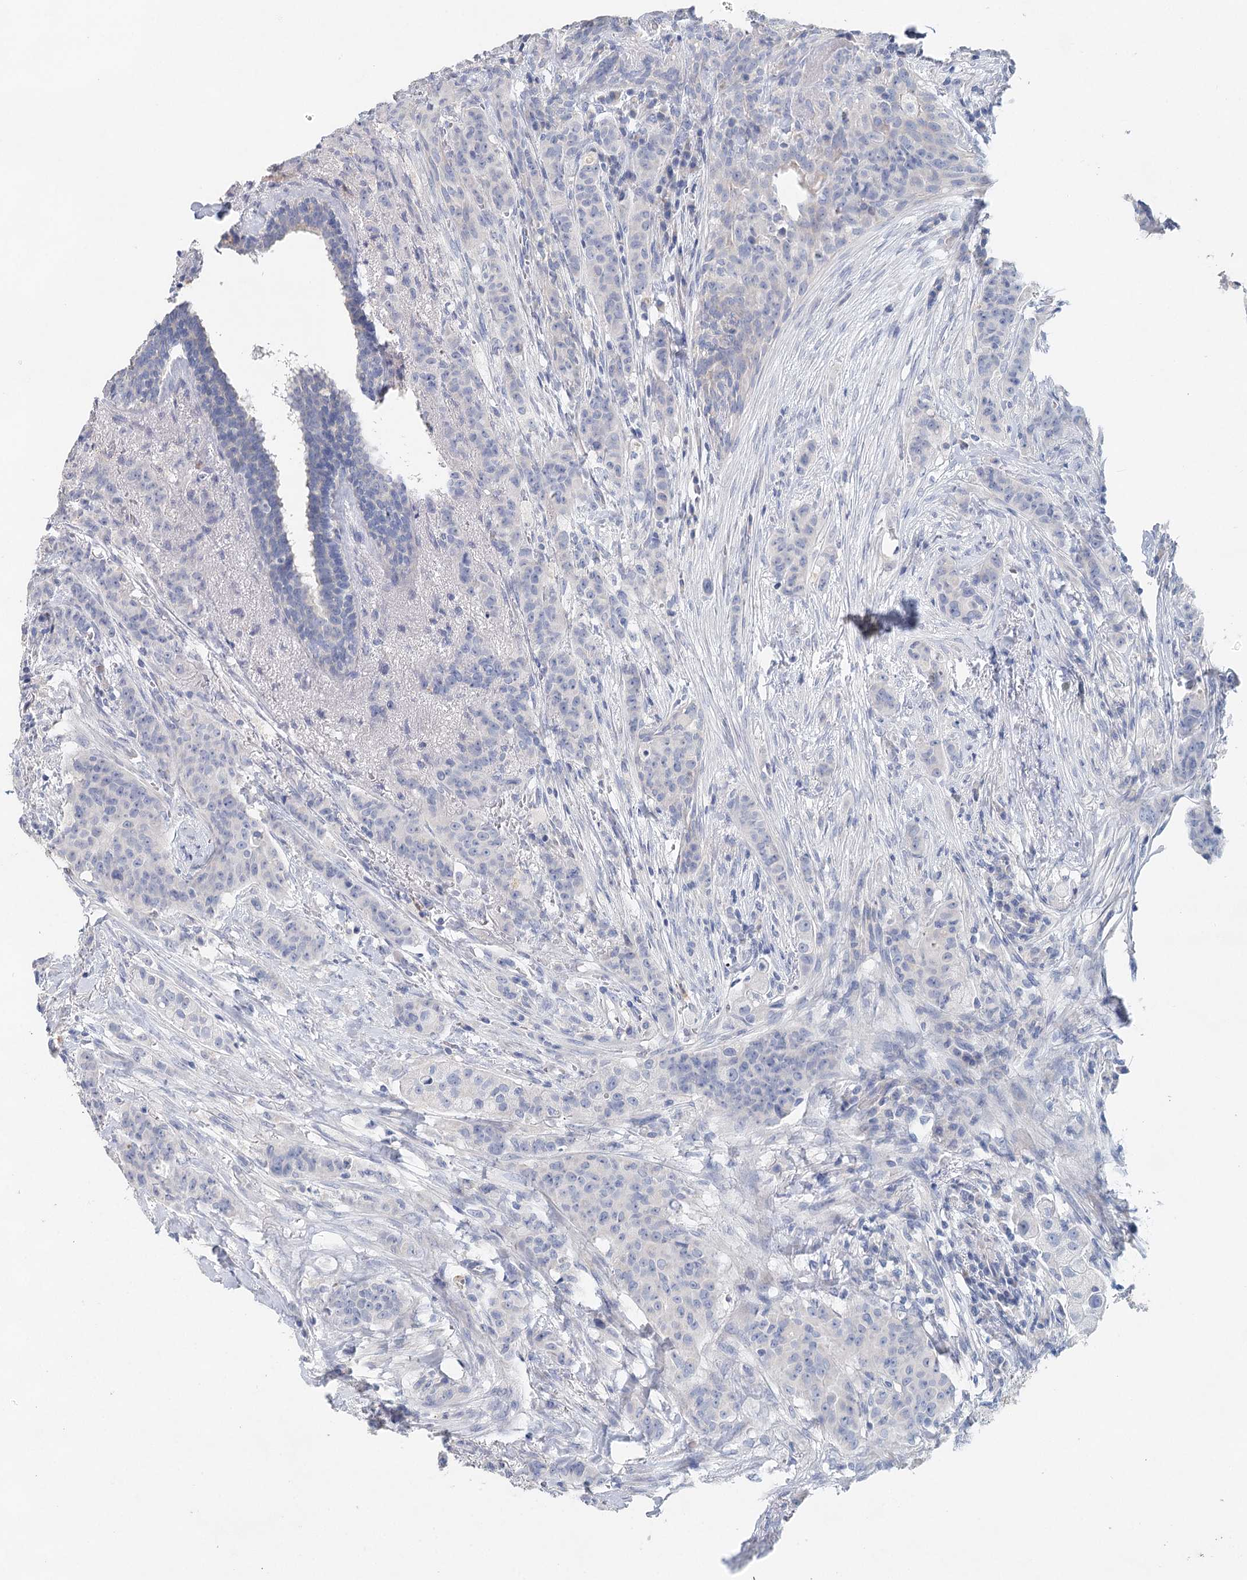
{"staining": {"intensity": "negative", "quantity": "none", "location": "none"}, "tissue": "breast cancer", "cell_type": "Tumor cells", "image_type": "cancer", "snomed": [{"axis": "morphology", "description": "Duct carcinoma"}, {"axis": "topography", "description": "Breast"}], "caption": "Immunohistochemical staining of human intraductal carcinoma (breast) demonstrates no significant expression in tumor cells.", "gene": "MYL6B", "patient": {"sex": "female", "age": 40}}